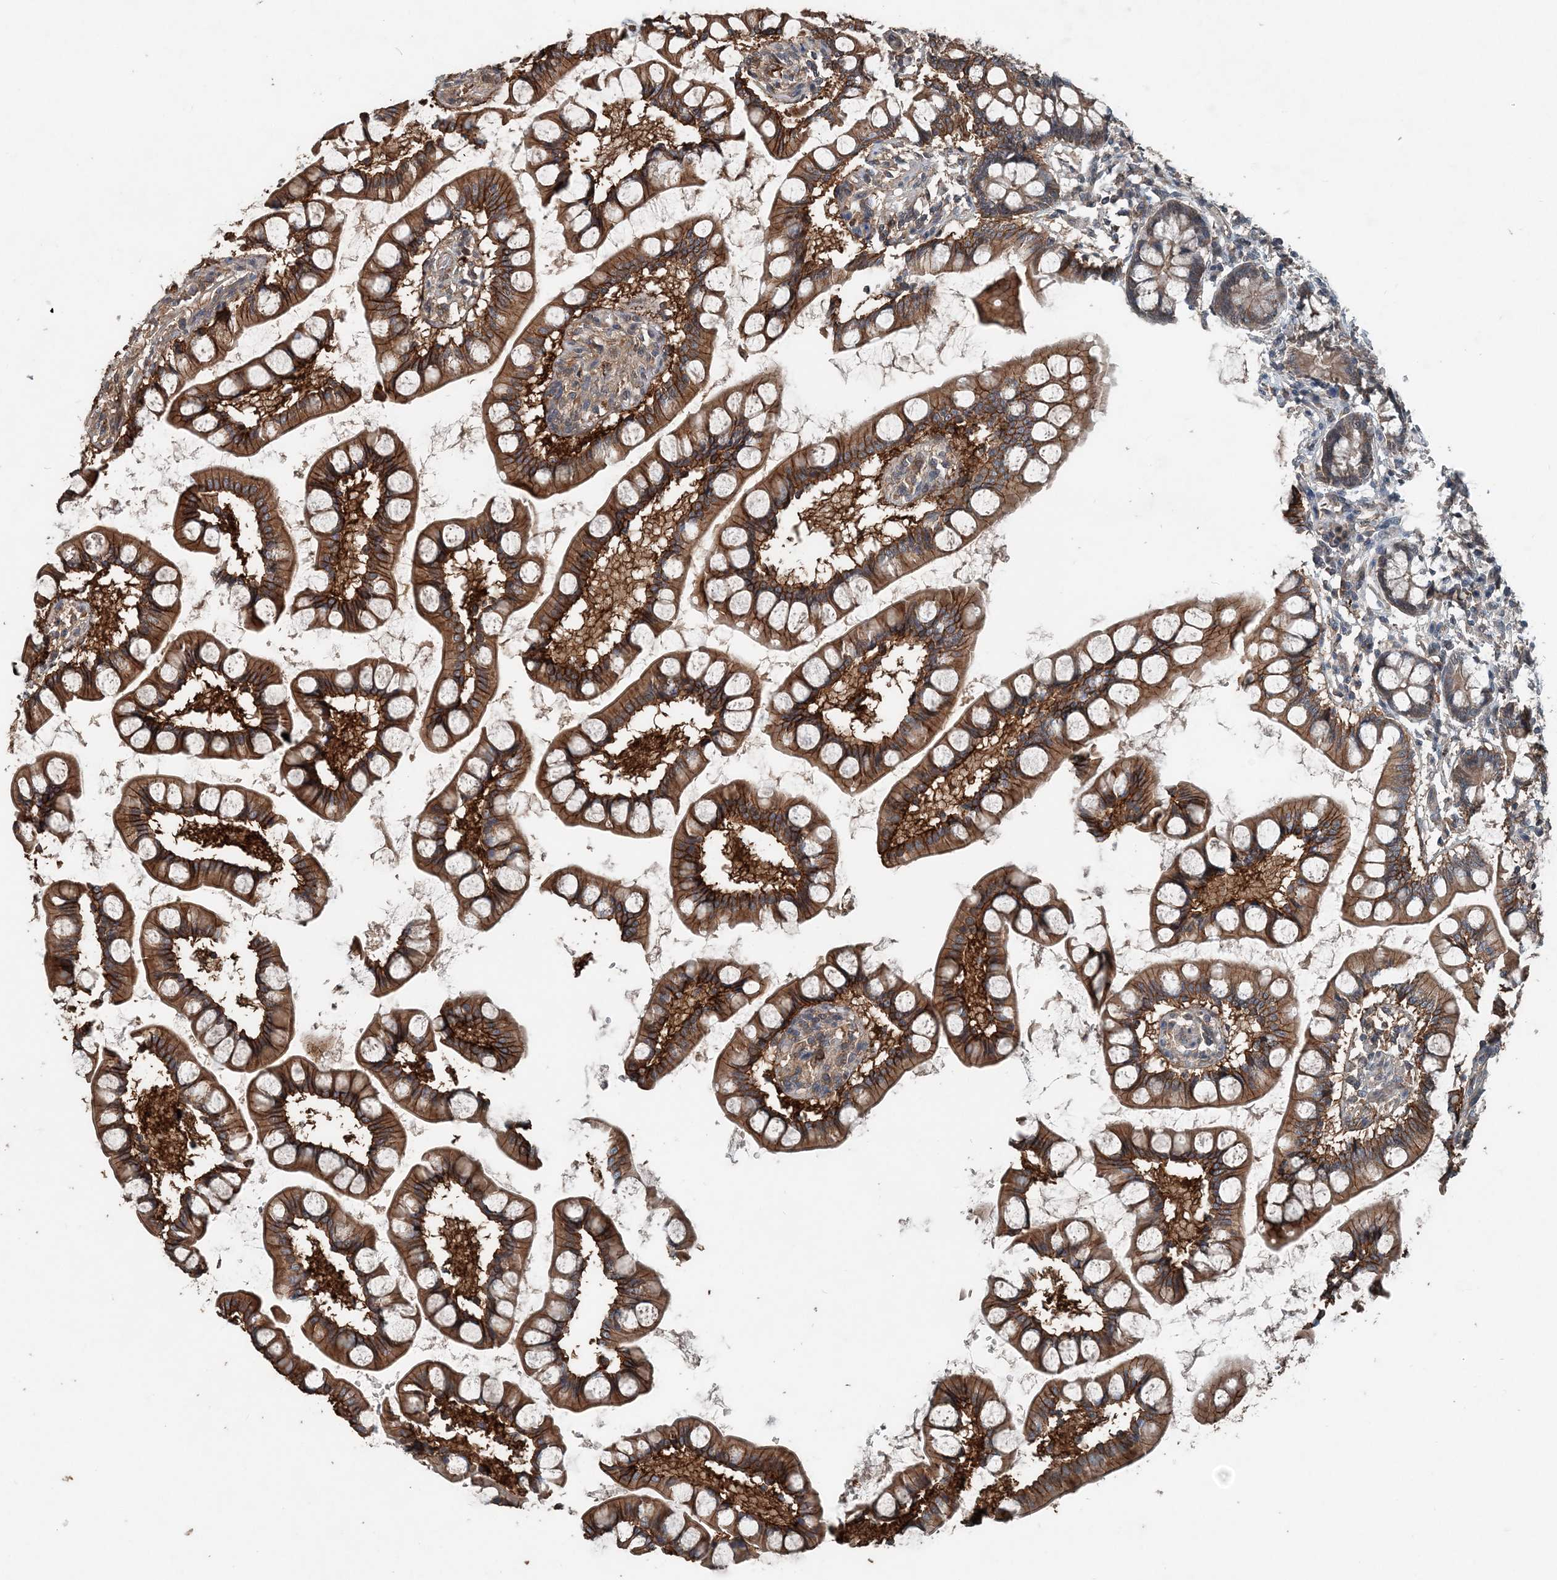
{"staining": {"intensity": "strong", "quantity": ">75%", "location": "cytoplasmic/membranous"}, "tissue": "small intestine", "cell_type": "Glandular cells", "image_type": "normal", "snomed": [{"axis": "morphology", "description": "Normal tissue, NOS"}, {"axis": "topography", "description": "Small intestine"}], "caption": "Normal small intestine was stained to show a protein in brown. There is high levels of strong cytoplasmic/membranous staining in approximately >75% of glandular cells.", "gene": "SMPD3", "patient": {"sex": "male", "age": 52}}